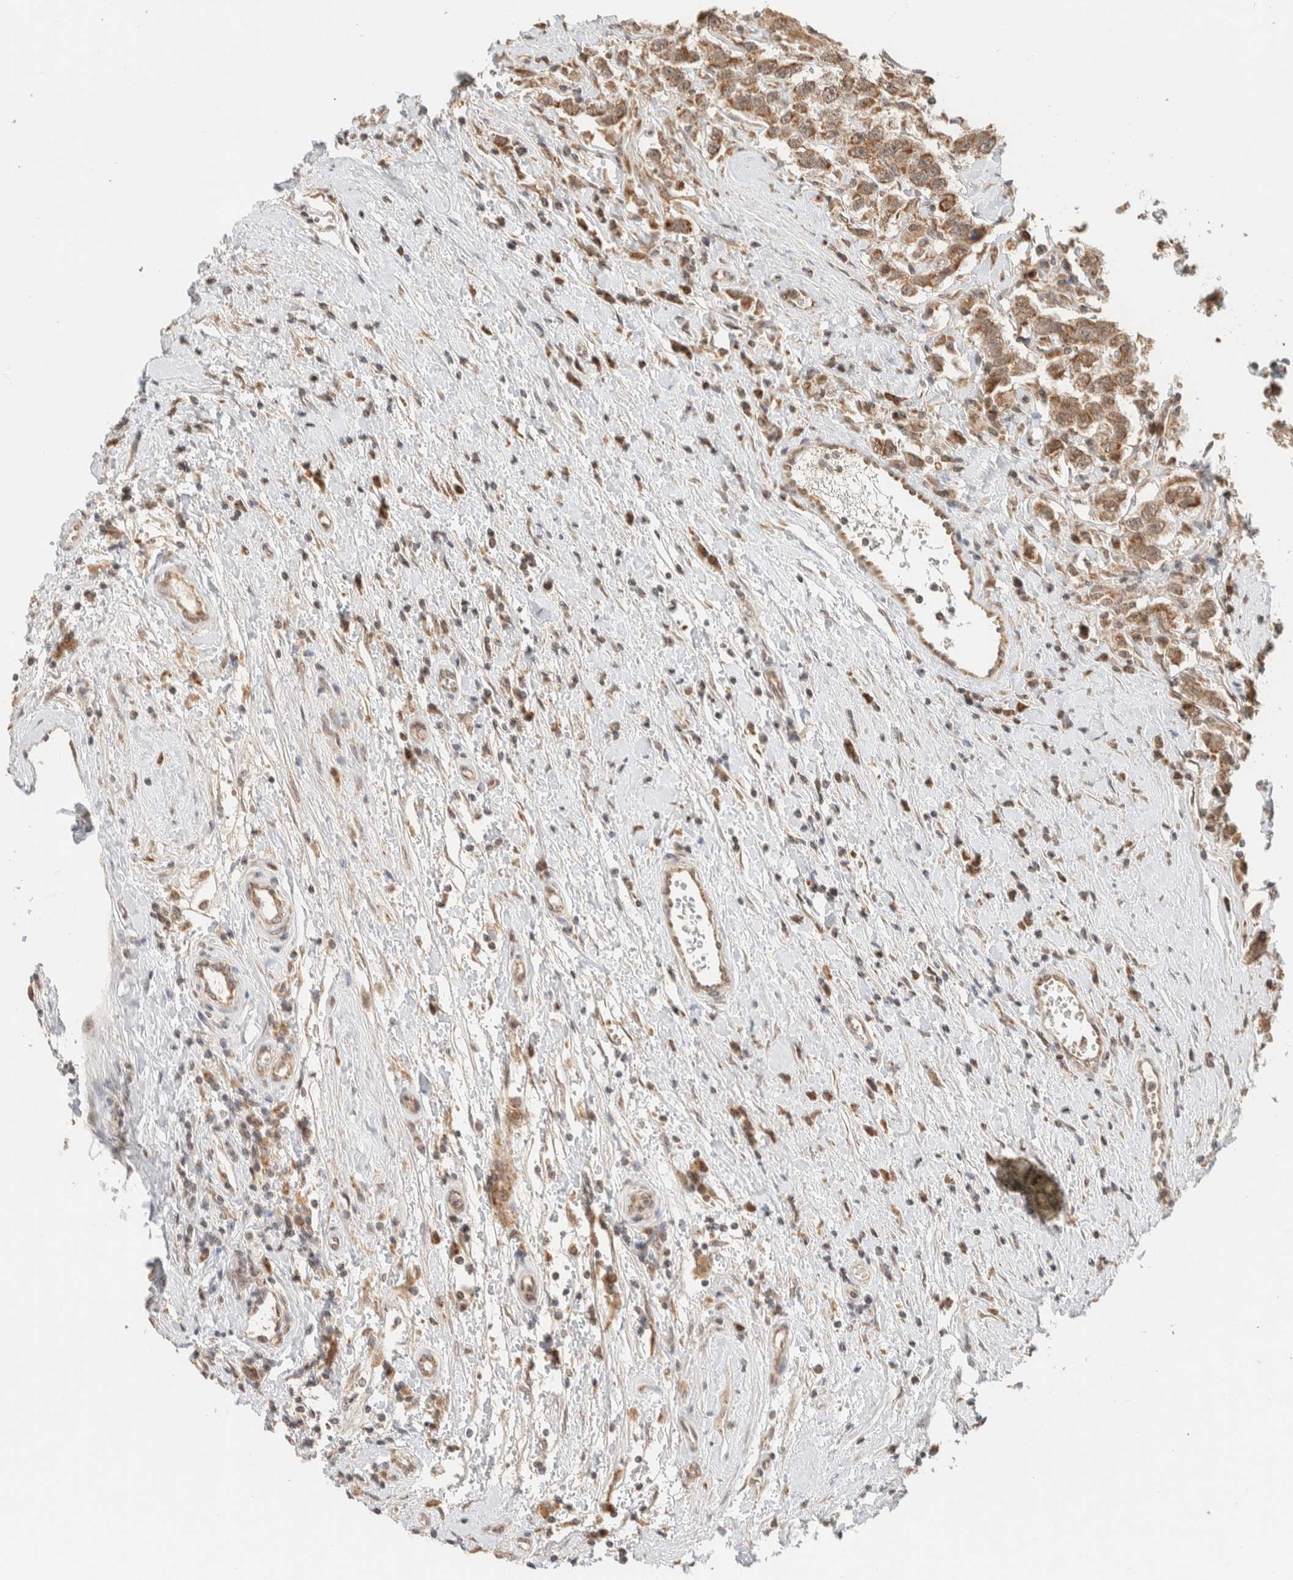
{"staining": {"intensity": "moderate", "quantity": ">75%", "location": "cytoplasmic/membranous"}, "tissue": "testis cancer", "cell_type": "Tumor cells", "image_type": "cancer", "snomed": [{"axis": "morphology", "description": "Seminoma, NOS"}, {"axis": "topography", "description": "Testis"}], "caption": "Approximately >75% of tumor cells in seminoma (testis) show moderate cytoplasmic/membranous protein staining as visualized by brown immunohistochemical staining.", "gene": "MRPL41", "patient": {"sex": "male", "age": 41}}